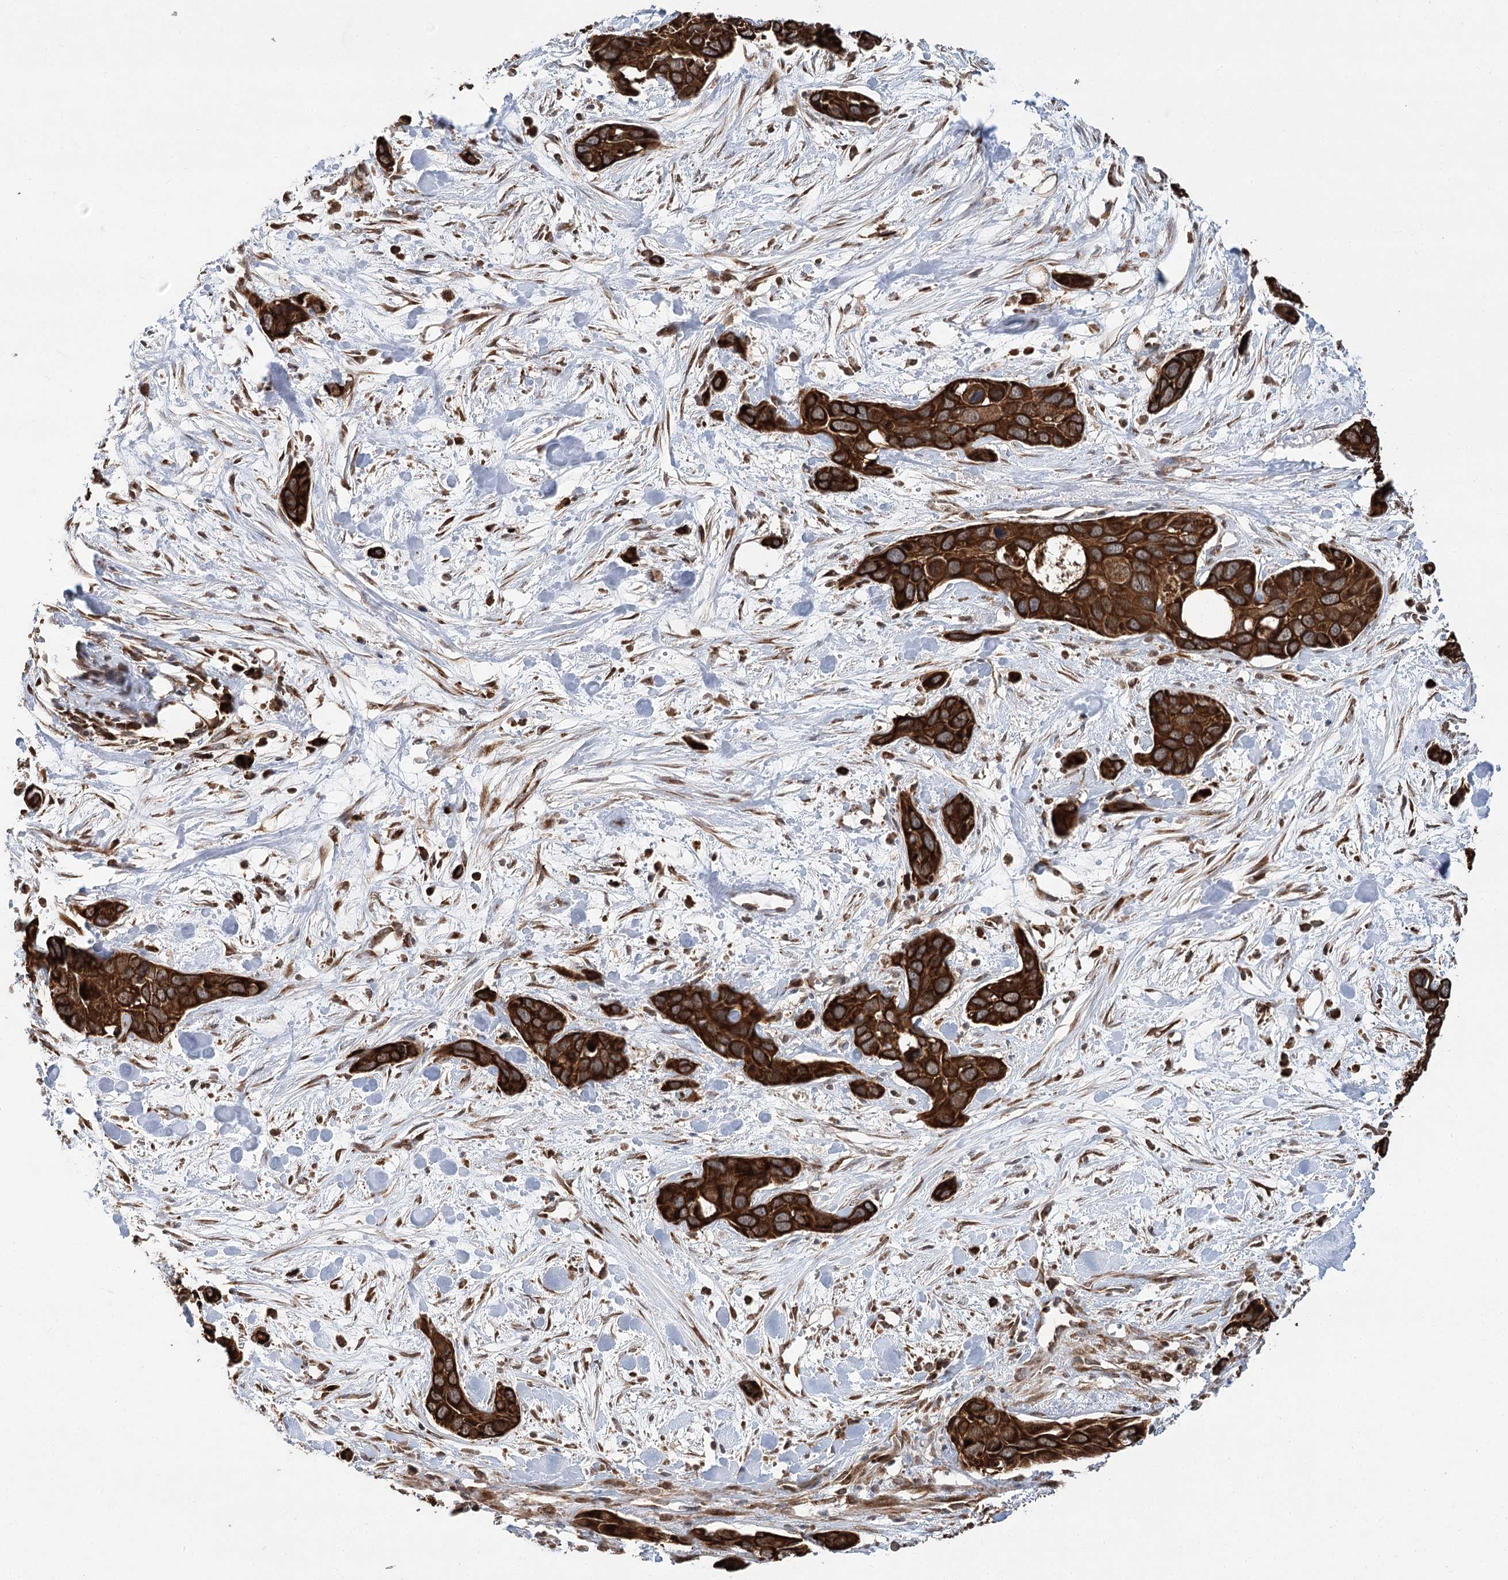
{"staining": {"intensity": "strong", "quantity": ">75%", "location": "cytoplasmic/membranous"}, "tissue": "pancreatic cancer", "cell_type": "Tumor cells", "image_type": "cancer", "snomed": [{"axis": "morphology", "description": "Adenocarcinoma, NOS"}, {"axis": "topography", "description": "Pancreas"}], "caption": "Immunohistochemical staining of human pancreatic adenocarcinoma displays high levels of strong cytoplasmic/membranous protein expression in about >75% of tumor cells.", "gene": "DNAJB14", "patient": {"sex": "female", "age": 60}}